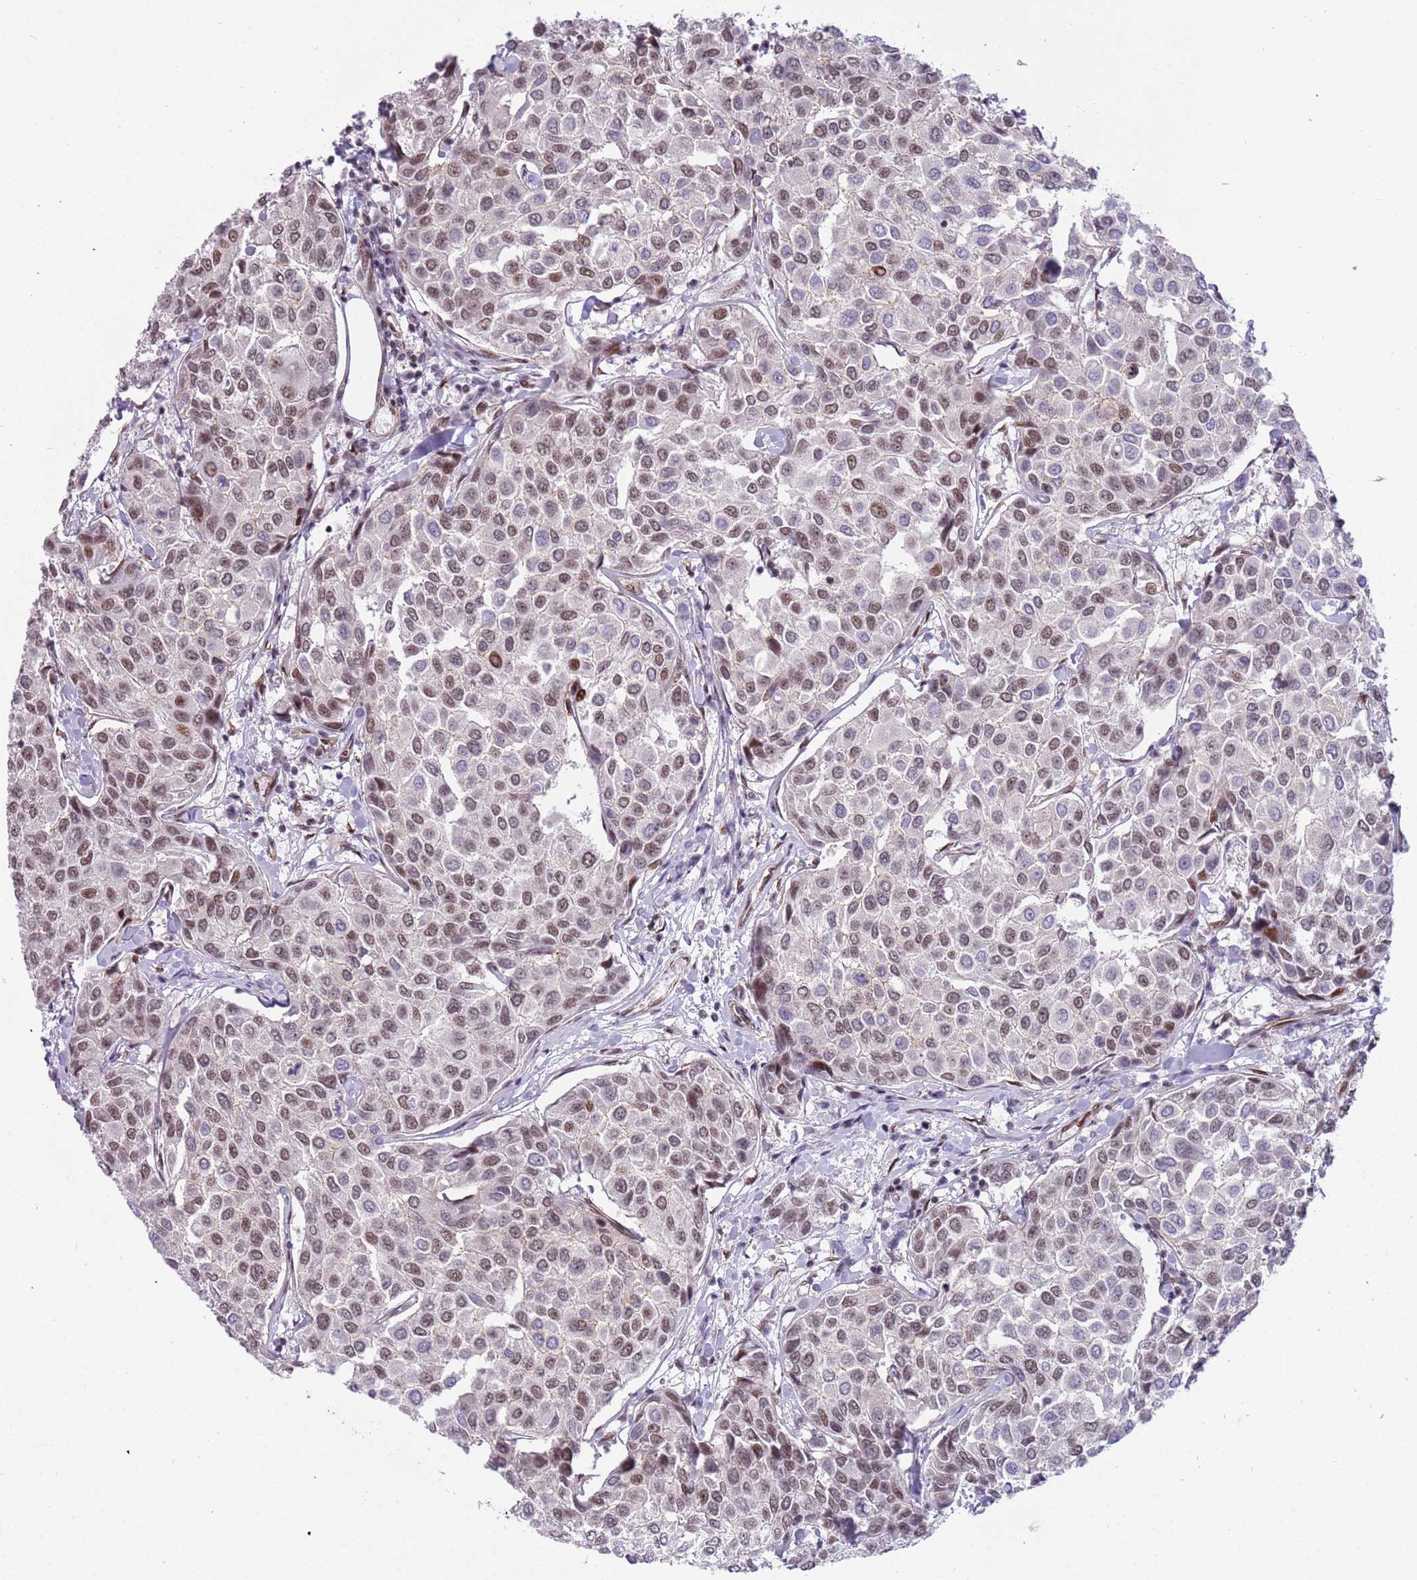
{"staining": {"intensity": "moderate", "quantity": "25%-75%", "location": "nuclear"}, "tissue": "breast cancer", "cell_type": "Tumor cells", "image_type": "cancer", "snomed": [{"axis": "morphology", "description": "Duct carcinoma"}, {"axis": "topography", "description": "Breast"}], "caption": "Invasive ductal carcinoma (breast) was stained to show a protein in brown. There is medium levels of moderate nuclear expression in about 25%-75% of tumor cells.", "gene": "LRMDA", "patient": {"sex": "female", "age": 55}}